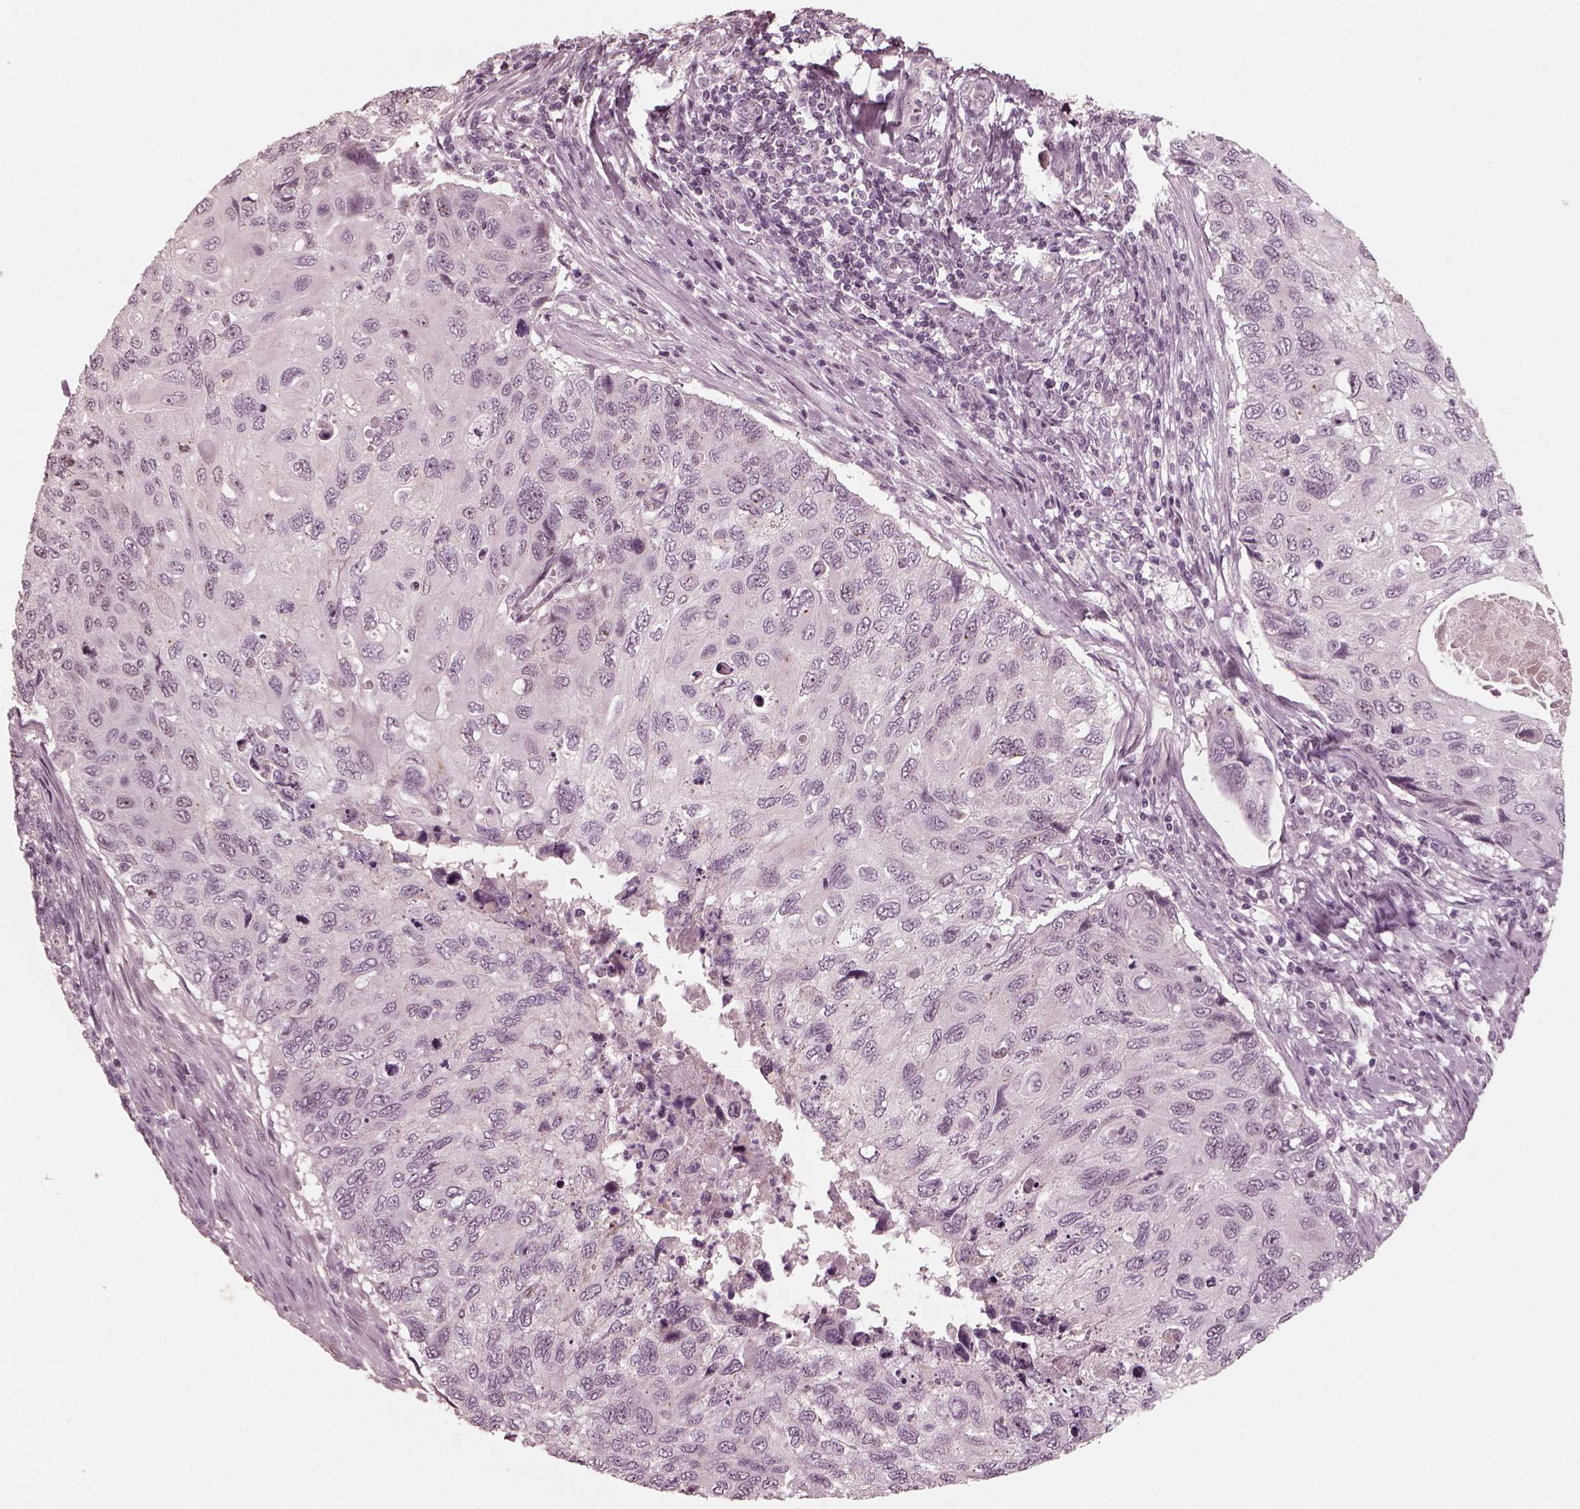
{"staining": {"intensity": "negative", "quantity": "none", "location": "none"}, "tissue": "cervical cancer", "cell_type": "Tumor cells", "image_type": "cancer", "snomed": [{"axis": "morphology", "description": "Squamous cell carcinoma, NOS"}, {"axis": "topography", "description": "Cervix"}], "caption": "Protein analysis of cervical cancer (squamous cell carcinoma) shows no significant expression in tumor cells. The staining is performed using DAB brown chromogen with nuclei counter-stained in using hematoxylin.", "gene": "SAXO1", "patient": {"sex": "female", "age": 70}}